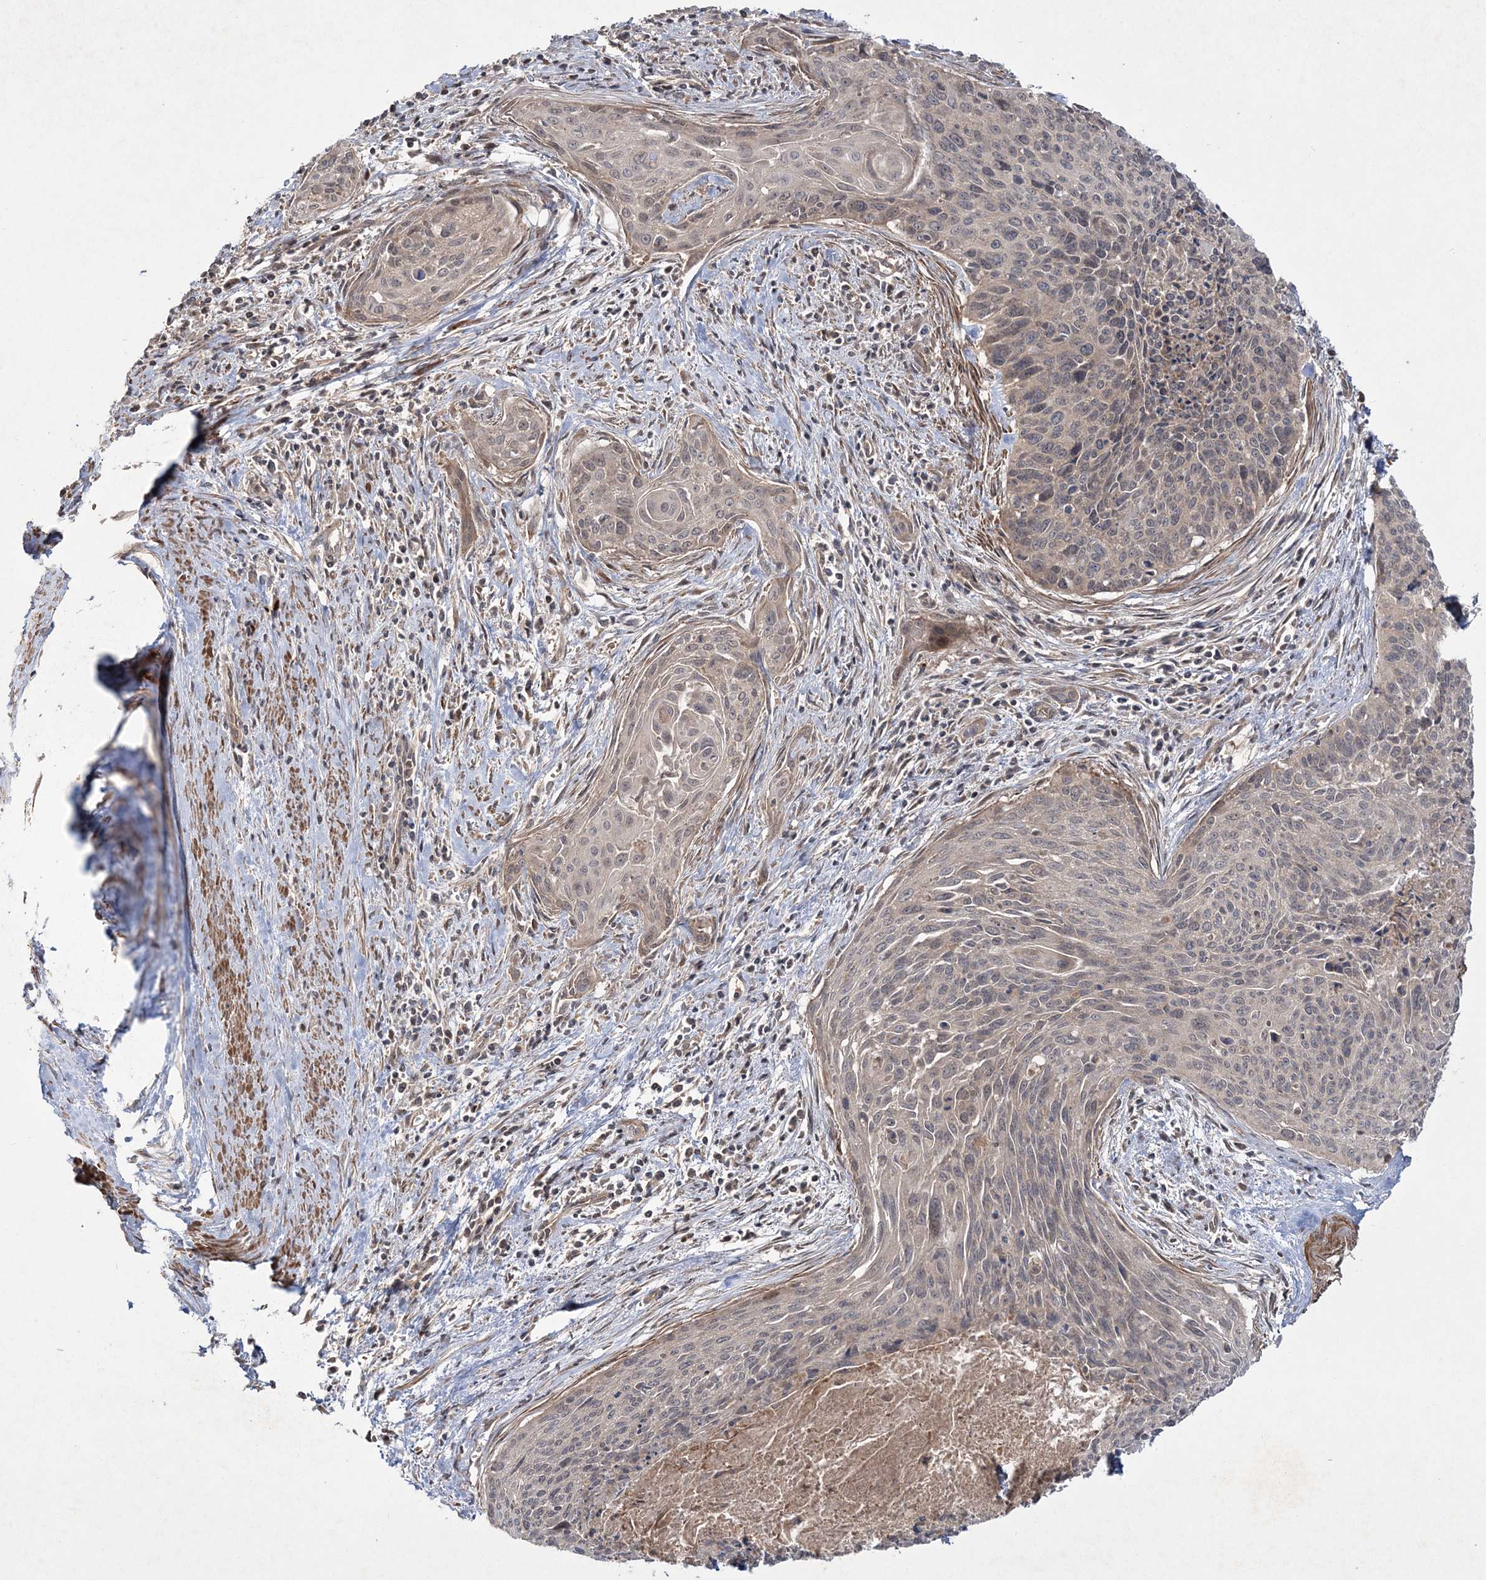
{"staining": {"intensity": "weak", "quantity": "25%-75%", "location": "cytoplasmic/membranous,nuclear"}, "tissue": "cervical cancer", "cell_type": "Tumor cells", "image_type": "cancer", "snomed": [{"axis": "morphology", "description": "Squamous cell carcinoma, NOS"}, {"axis": "topography", "description": "Cervix"}], "caption": "A photomicrograph of cervical squamous cell carcinoma stained for a protein reveals weak cytoplasmic/membranous and nuclear brown staining in tumor cells.", "gene": "MOCS2", "patient": {"sex": "female", "age": 55}}